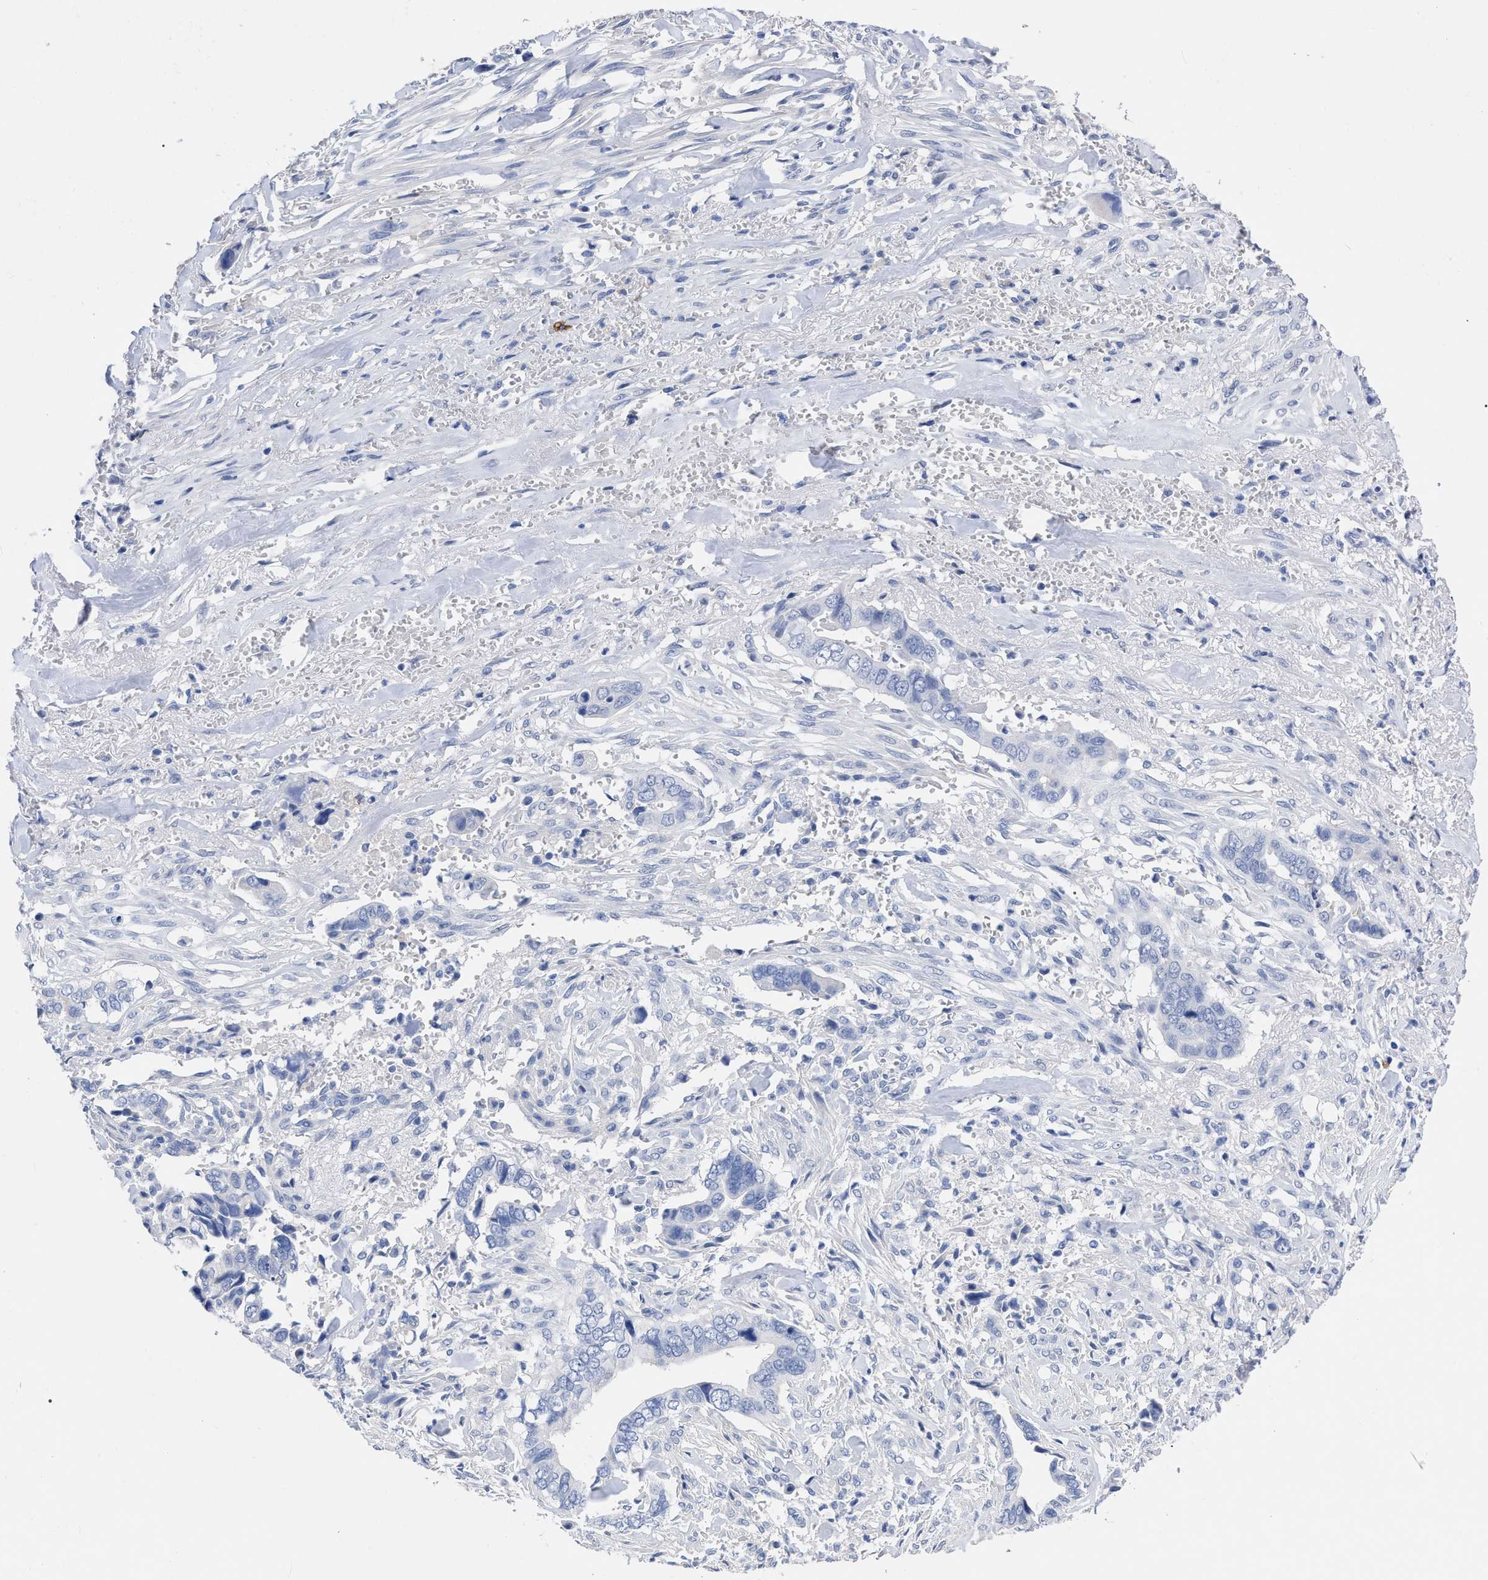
{"staining": {"intensity": "negative", "quantity": "none", "location": "none"}, "tissue": "liver cancer", "cell_type": "Tumor cells", "image_type": "cancer", "snomed": [{"axis": "morphology", "description": "Cholangiocarcinoma"}, {"axis": "topography", "description": "Liver"}], "caption": "Human liver cholangiocarcinoma stained for a protein using immunohistochemistry (IHC) demonstrates no expression in tumor cells.", "gene": "ANXA13", "patient": {"sex": "female", "age": 79}}